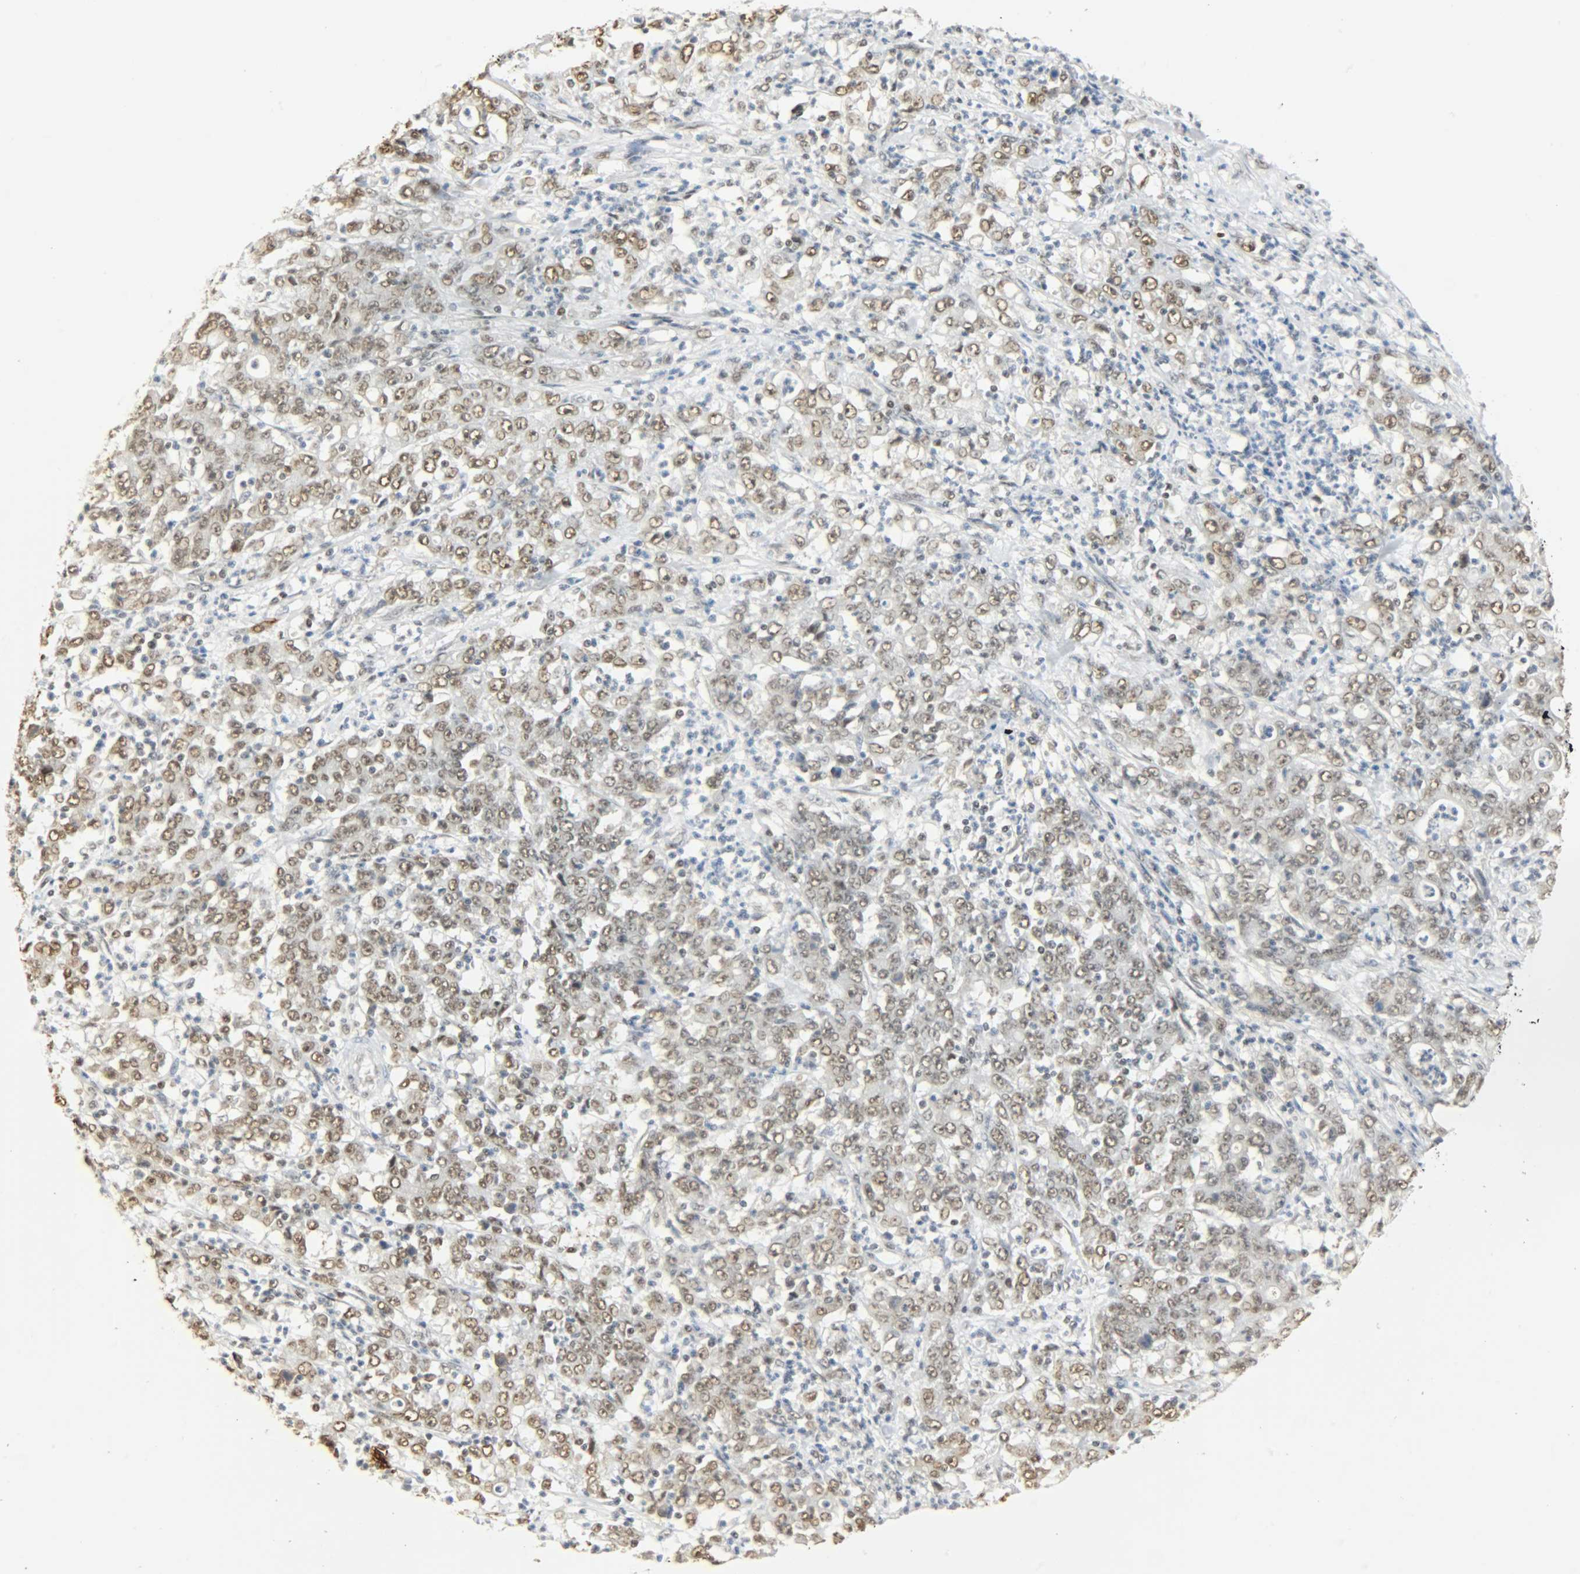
{"staining": {"intensity": "weak", "quantity": ">75%", "location": "nuclear"}, "tissue": "stomach cancer", "cell_type": "Tumor cells", "image_type": "cancer", "snomed": [{"axis": "morphology", "description": "Adenocarcinoma, NOS"}, {"axis": "topography", "description": "Stomach, lower"}], "caption": "Stomach adenocarcinoma was stained to show a protein in brown. There is low levels of weak nuclear positivity in about >75% of tumor cells. (IHC, brightfield microscopy, high magnification).", "gene": "NGFR", "patient": {"sex": "female", "age": 71}}